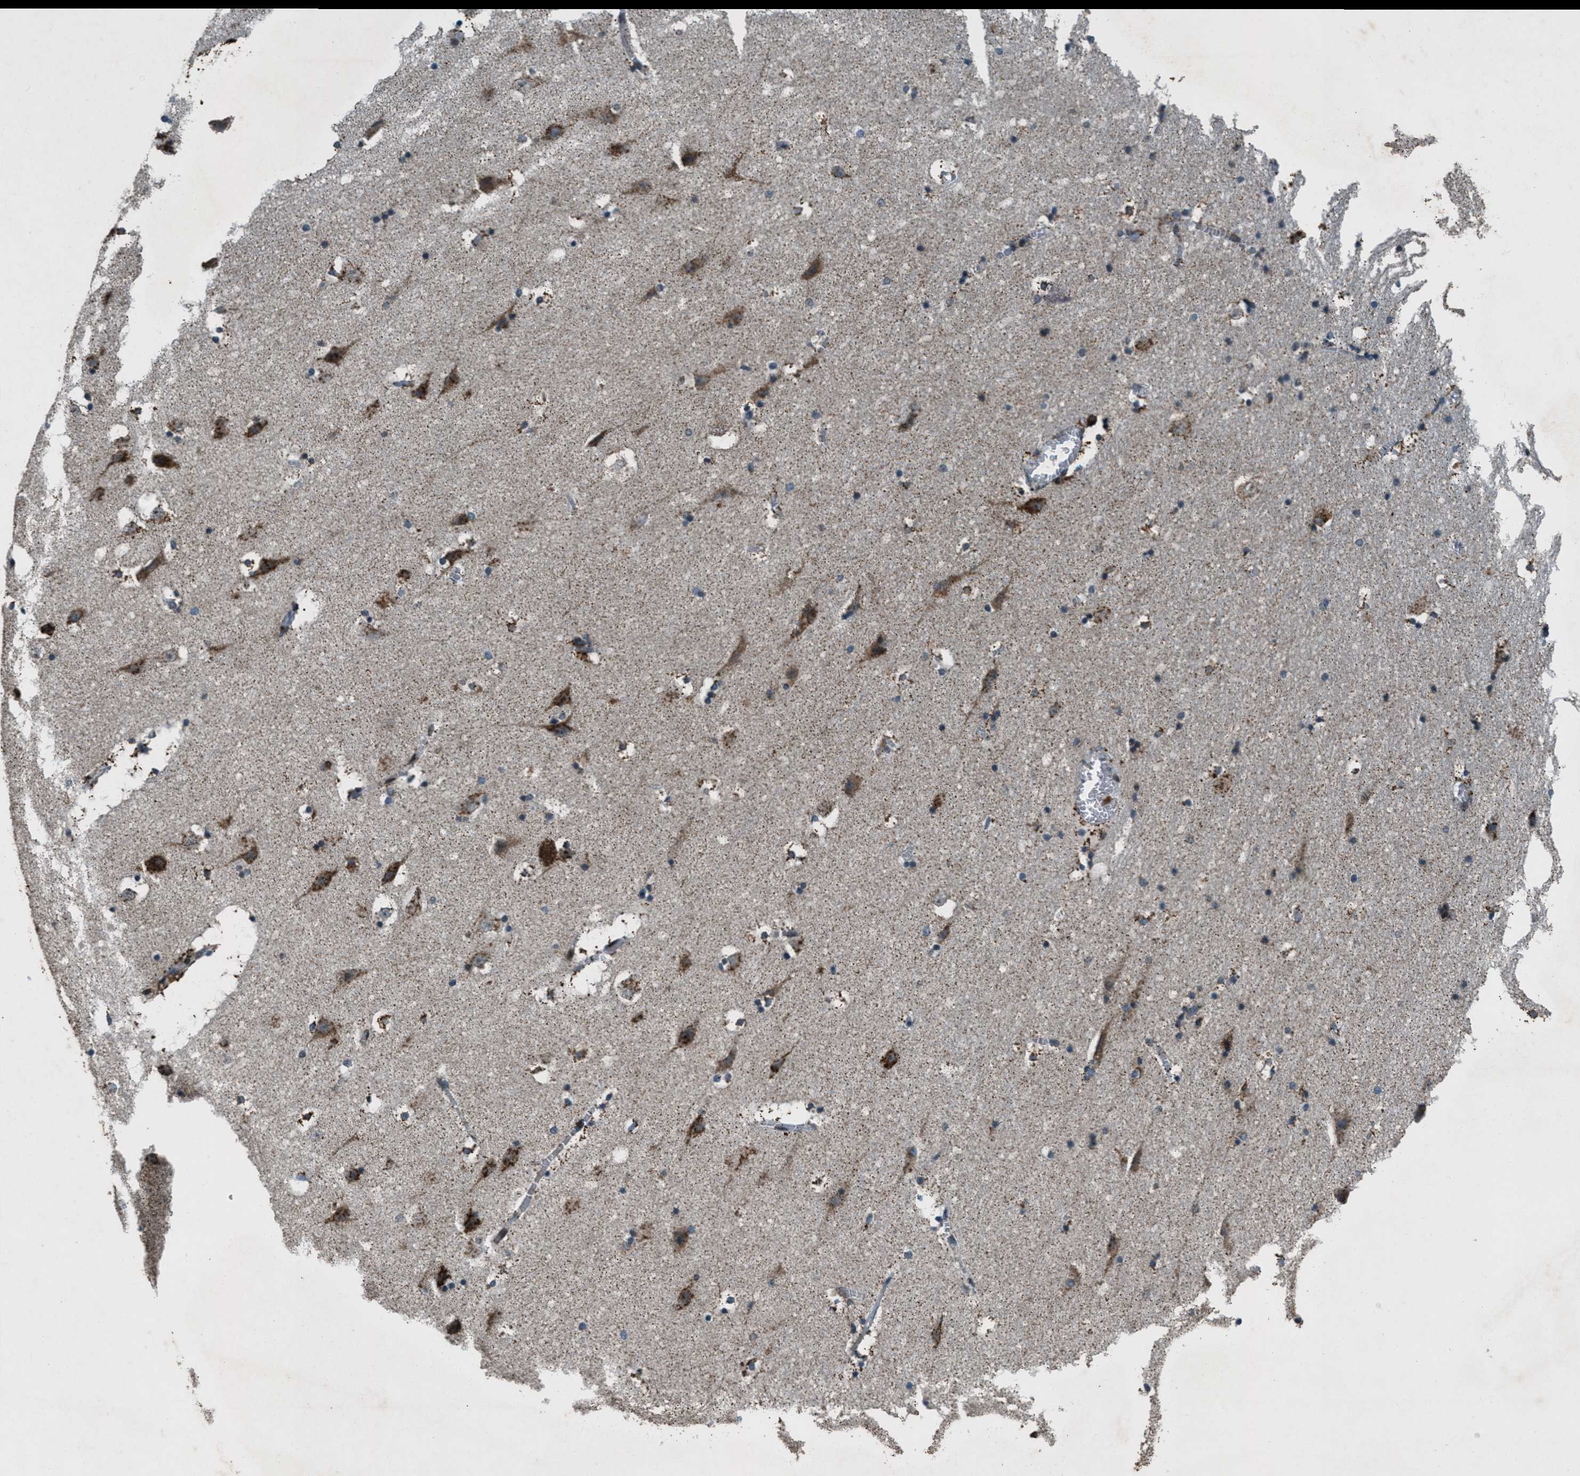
{"staining": {"intensity": "moderate", "quantity": "25%-75%", "location": "cytoplasmic/membranous"}, "tissue": "hippocampus", "cell_type": "Glial cells", "image_type": "normal", "snomed": [{"axis": "morphology", "description": "Normal tissue, NOS"}, {"axis": "topography", "description": "Hippocampus"}], "caption": "Immunohistochemical staining of normal hippocampus demonstrates 25%-75% levels of moderate cytoplasmic/membranous protein positivity in approximately 25%-75% of glial cells.", "gene": "GPC6", "patient": {"sex": "male", "age": 45}}